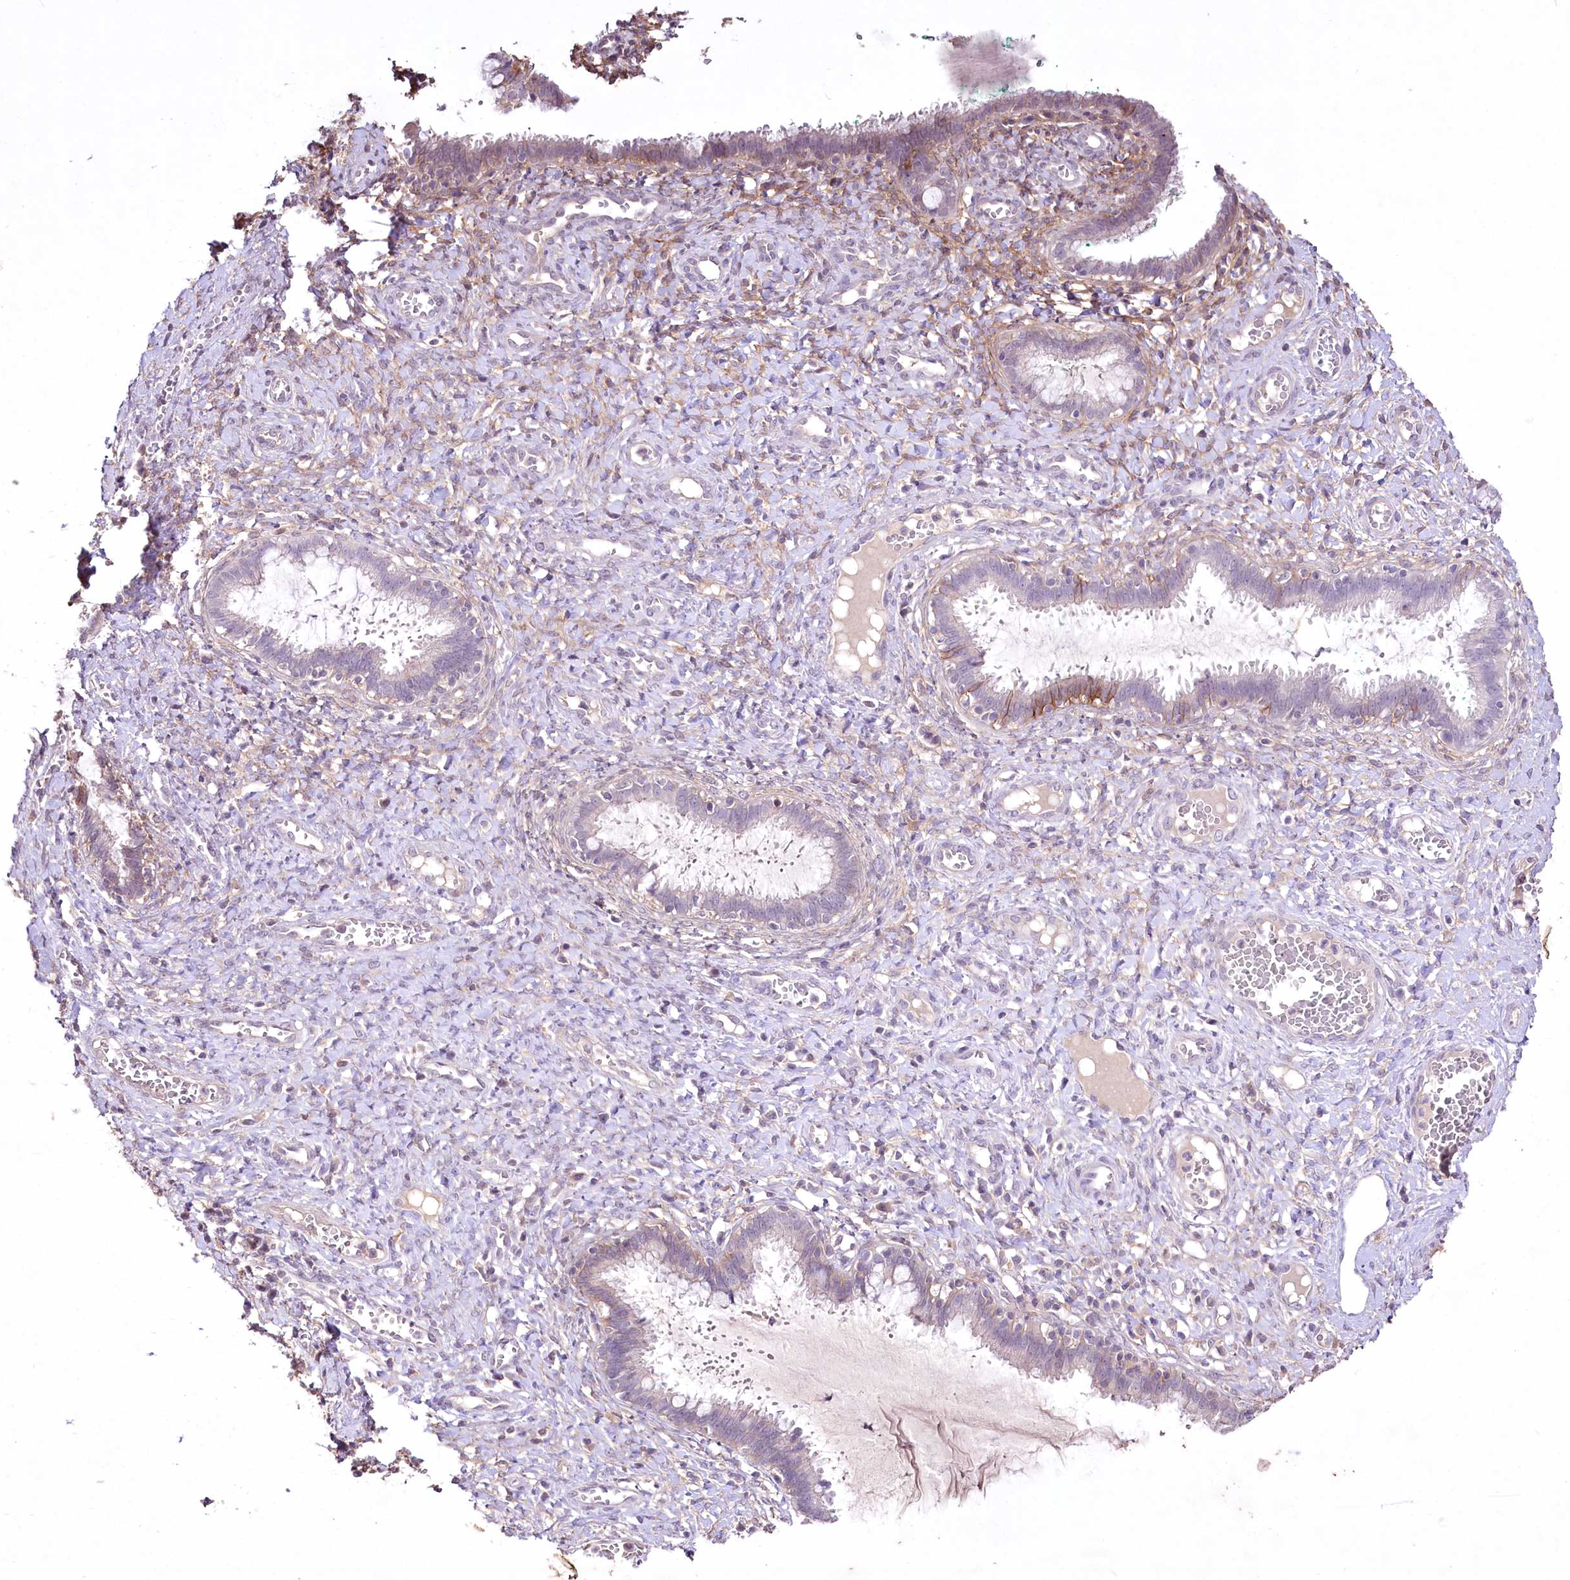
{"staining": {"intensity": "moderate", "quantity": "<25%", "location": "cytoplasmic/membranous"}, "tissue": "cervix", "cell_type": "Glandular cells", "image_type": "normal", "snomed": [{"axis": "morphology", "description": "Normal tissue, NOS"}, {"axis": "morphology", "description": "Adenocarcinoma, NOS"}, {"axis": "topography", "description": "Cervix"}], "caption": "Moderate cytoplasmic/membranous staining is present in approximately <25% of glandular cells in unremarkable cervix. (brown staining indicates protein expression, while blue staining denotes nuclei).", "gene": "ENPP1", "patient": {"sex": "female", "age": 29}}